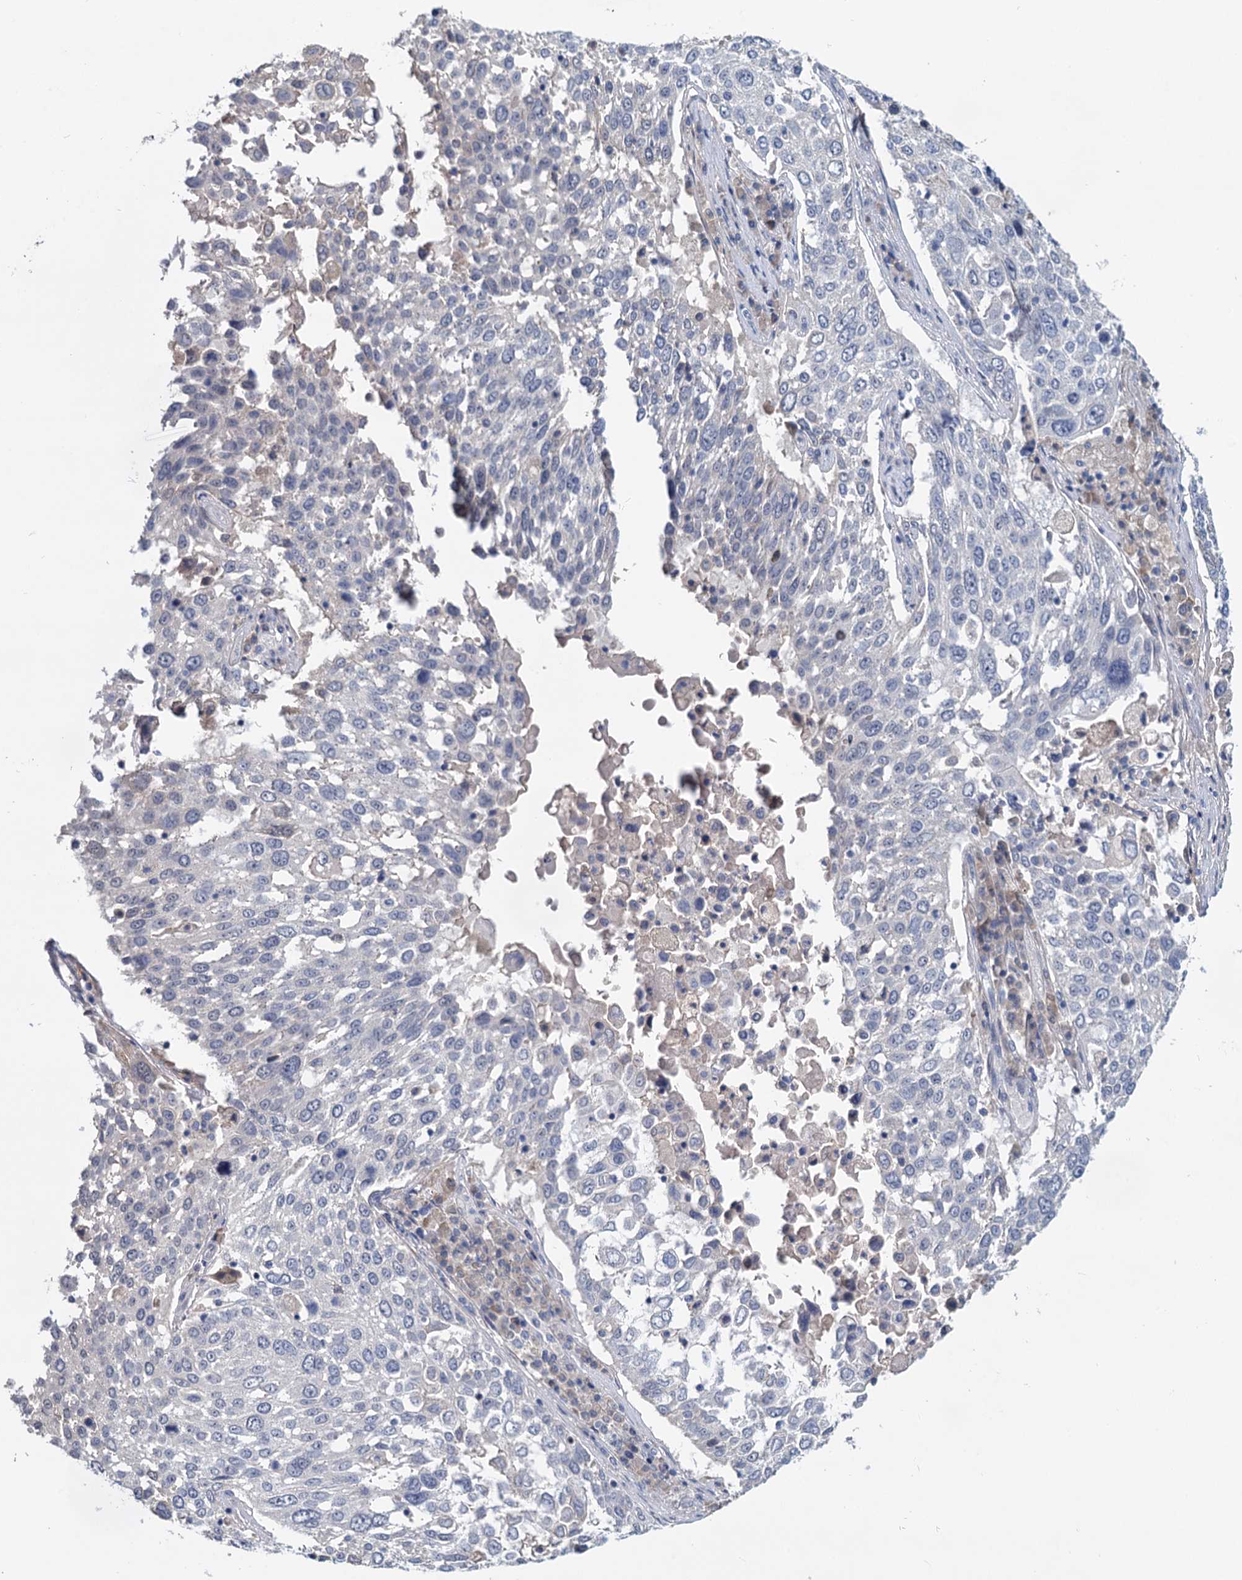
{"staining": {"intensity": "negative", "quantity": "none", "location": "none"}, "tissue": "lung cancer", "cell_type": "Tumor cells", "image_type": "cancer", "snomed": [{"axis": "morphology", "description": "Squamous cell carcinoma, NOS"}, {"axis": "topography", "description": "Lung"}], "caption": "The micrograph exhibits no staining of tumor cells in lung squamous cell carcinoma.", "gene": "ANKRD42", "patient": {"sex": "male", "age": 65}}